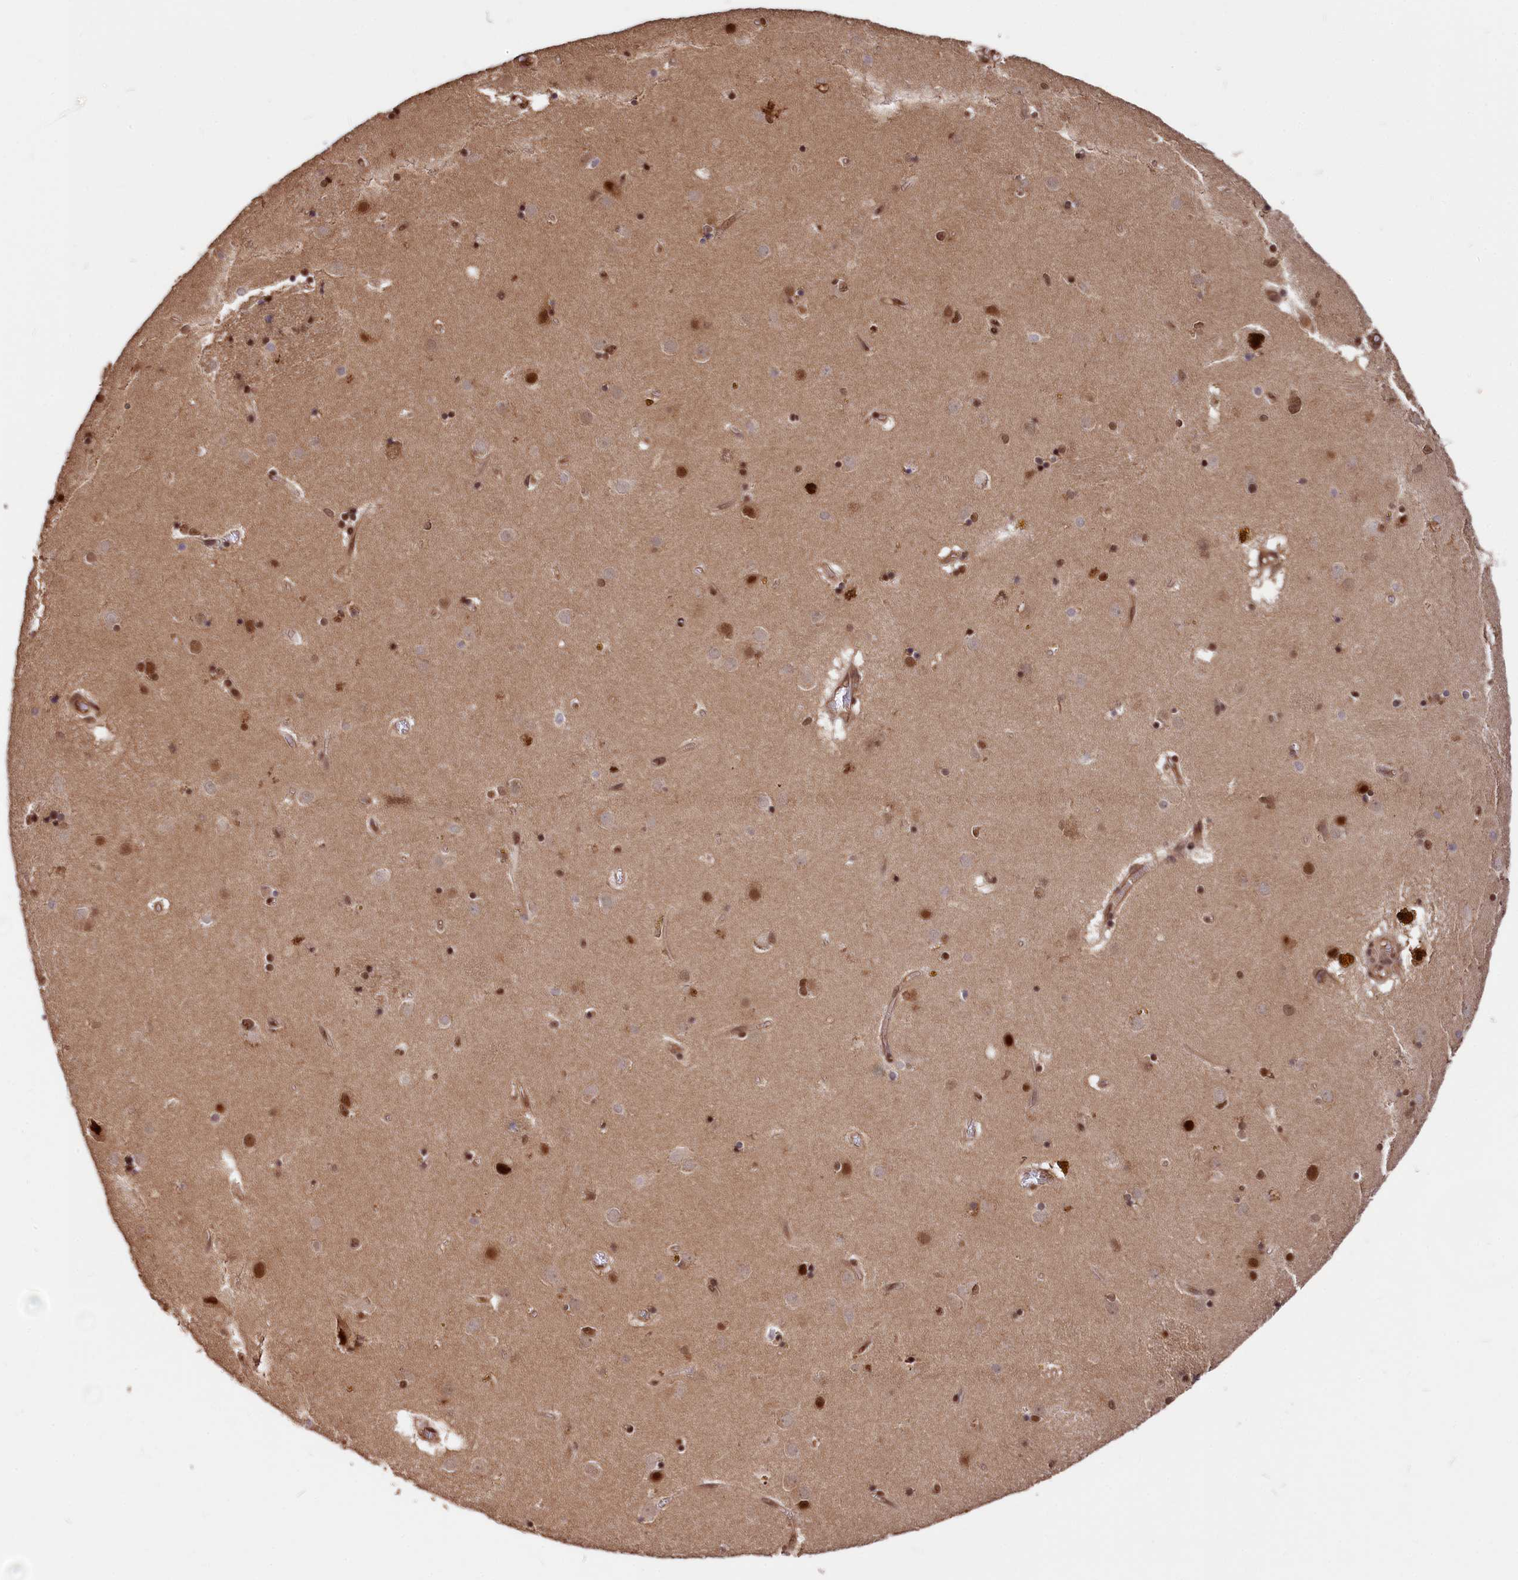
{"staining": {"intensity": "strong", "quantity": "25%-75%", "location": "nuclear"}, "tissue": "caudate", "cell_type": "Glial cells", "image_type": "normal", "snomed": [{"axis": "morphology", "description": "Normal tissue, NOS"}, {"axis": "topography", "description": "Lateral ventricle wall"}], "caption": "Caudate stained with DAB (3,3'-diaminobenzidine) IHC exhibits high levels of strong nuclear expression in approximately 25%-75% of glial cells. (DAB (3,3'-diaminobenzidine) IHC, brown staining for protein, blue staining for nuclei).", "gene": "ADRM1", "patient": {"sex": "male", "age": 70}}